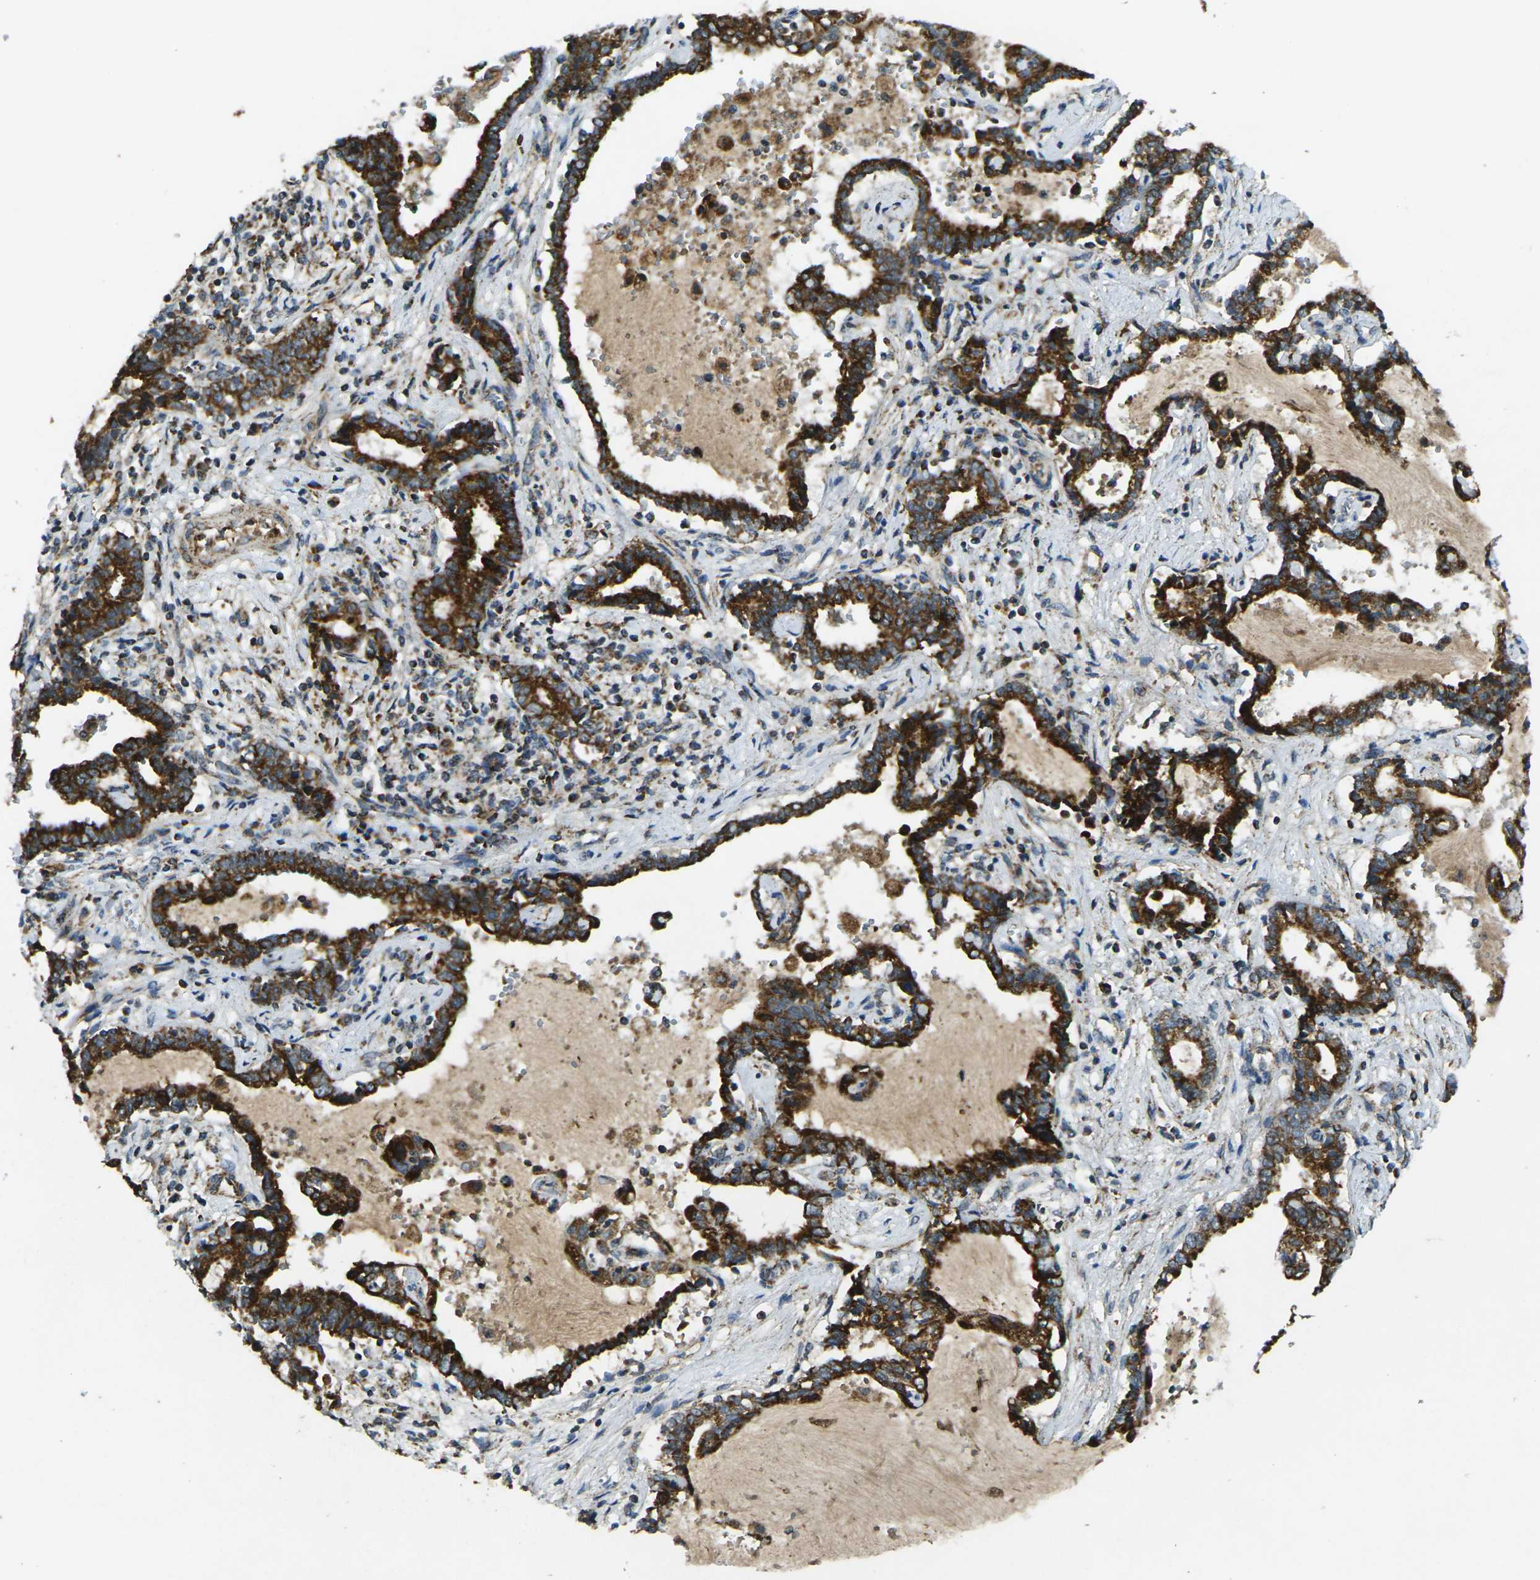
{"staining": {"intensity": "strong", "quantity": ">75%", "location": "cytoplasmic/membranous"}, "tissue": "liver cancer", "cell_type": "Tumor cells", "image_type": "cancer", "snomed": [{"axis": "morphology", "description": "Cholangiocarcinoma"}, {"axis": "topography", "description": "Liver"}], "caption": "This image shows immunohistochemistry staining of cholangiocarcinoma (liver), with high strong cytoplasmic/membranous staining in approximately >75% of tumor cells.", "gene": "IGF1R", "patient": {"sex": "male", "age": 57}}